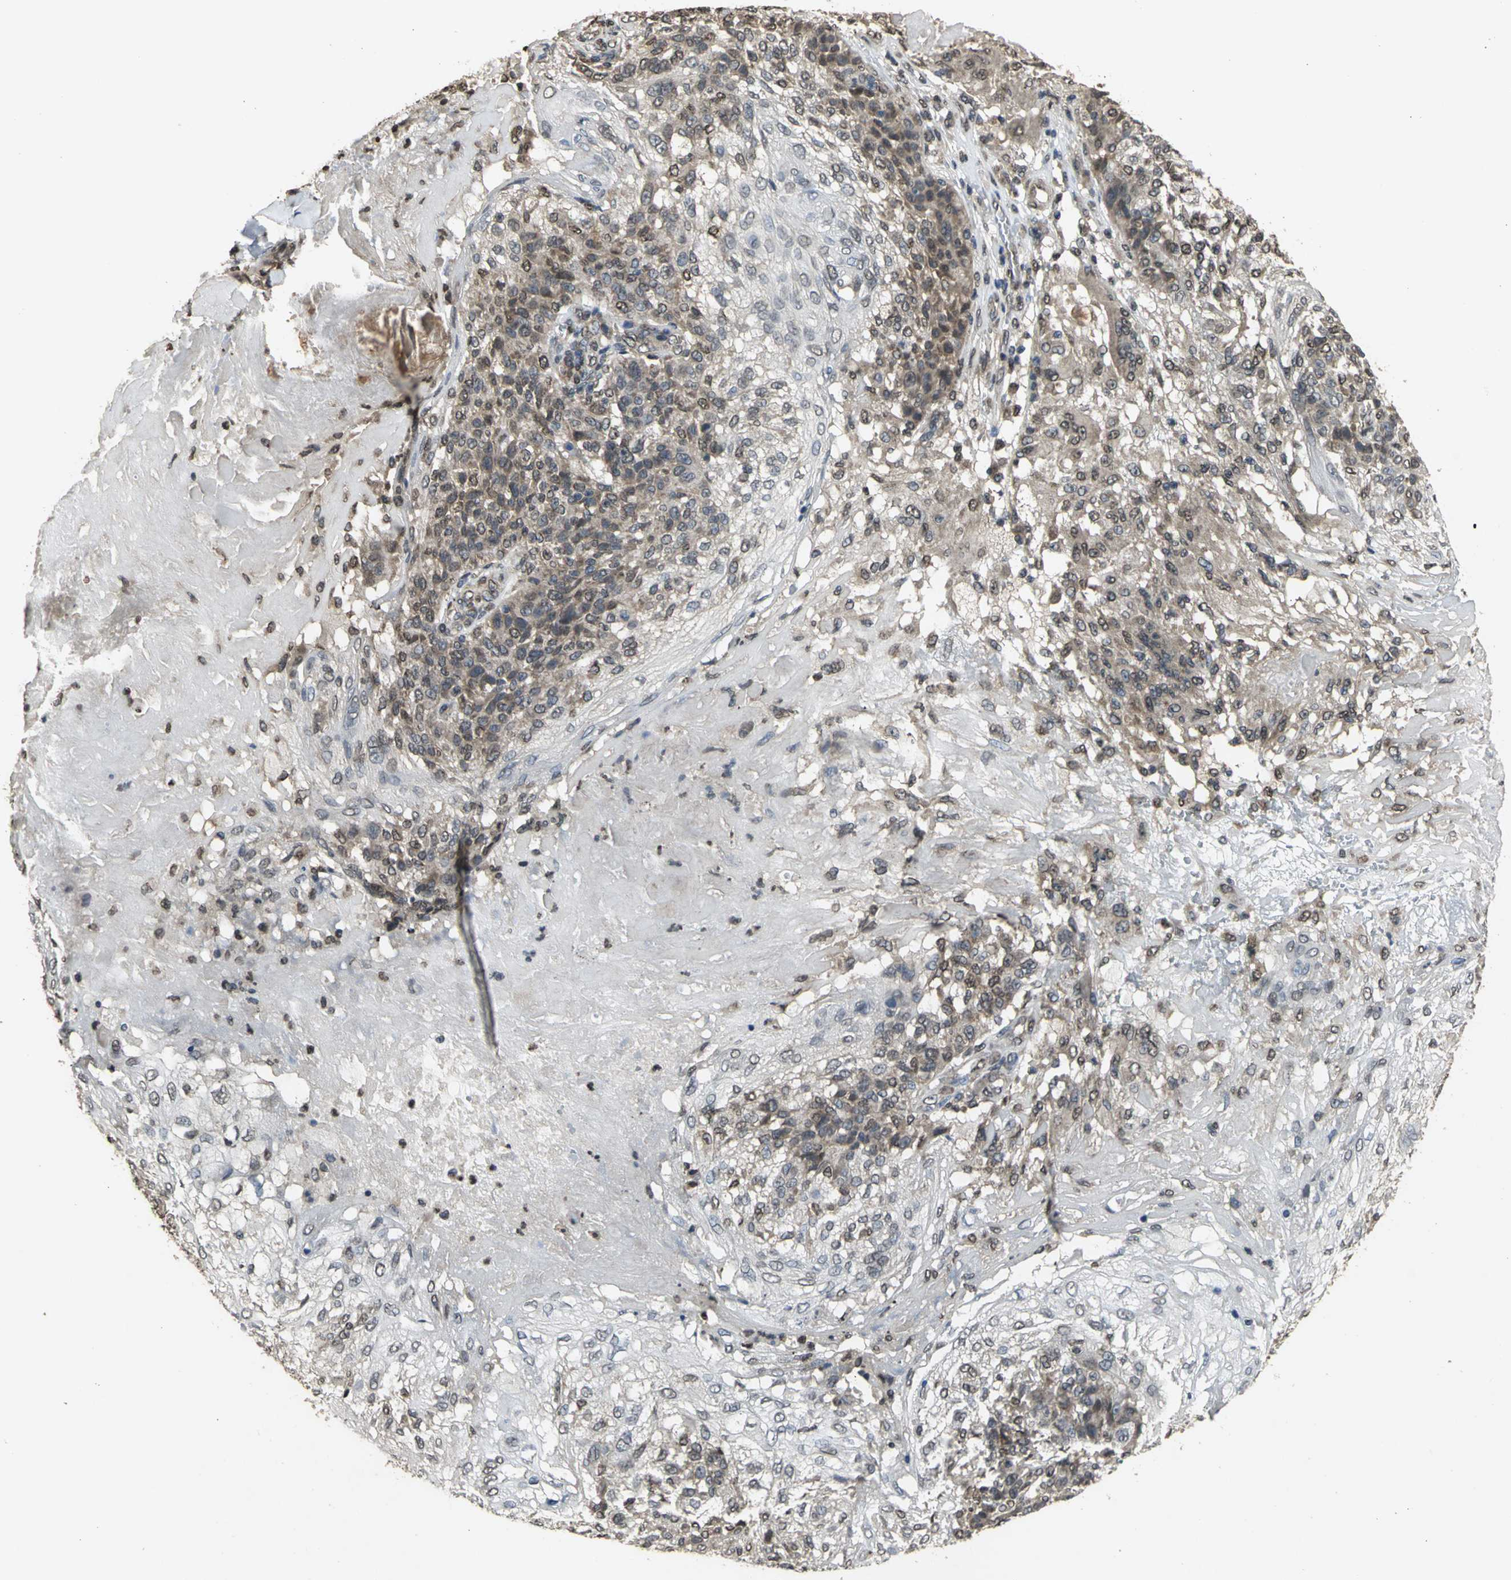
{"staining": {"intensity": "moderate", "quantity": ">75%", "location": "cytoplasmic/membranous,nuclear"}, "tissue": "skin cancer", "cell_type": "Tumor cells", "image_type": "cancer", "snomed": [{"axis": "morphology", "description": "Normal tissue, NOS"}, {"axis": "morphology", "description": "Squamous cell carcinoma, NOS"}, {"axis": "topography", "description": "Skin"}], "caption": "Squamous cell carcinoma (skin) stained with IHC displays moderate cytoplasmic/membranous and nuclear staining in approximately >75% of tumor cells.", "gene": "AHR", "patient": {"sex": "female", "age": 83}}